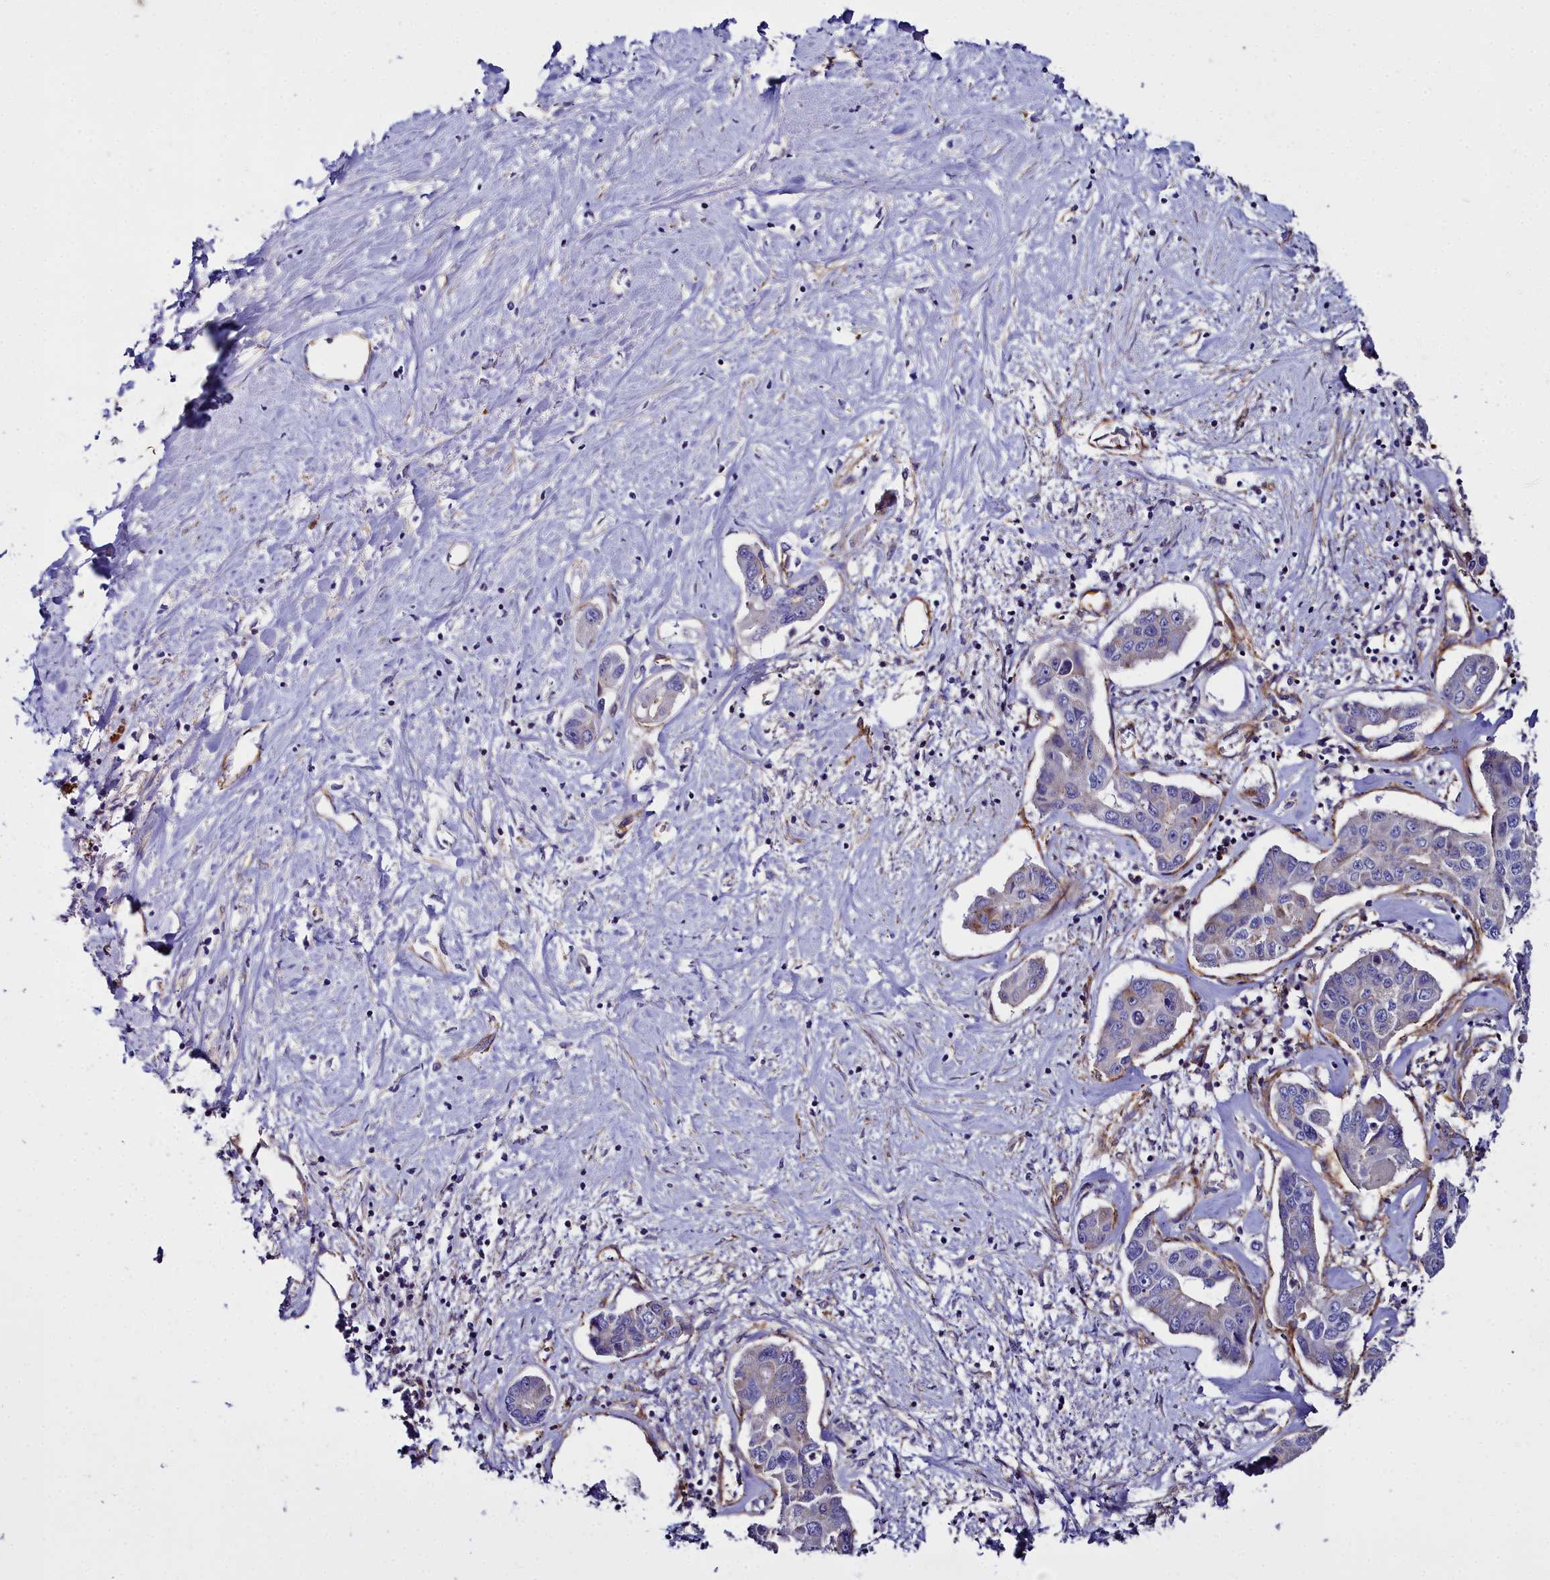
{"staining": {"intensity": "negative", "quantity": "none", "location": "none"}, "tissue": "liver cancer", "cell_type": "Tumor cells", "image_type": "cancer", "snomed": [{"axis": "morphology", "description": "Cholangiocarcinoma"}, {"axis": "topography", "description": "Liver"}], "caption": "DAB (3,3'-diaminobenzidine) immunohistochemical staining of liver cholangiocarcinoma displays no significant expression in tumor cells.", "gene": "FADS3", "patient": {"sex": "male", "age": 59}}